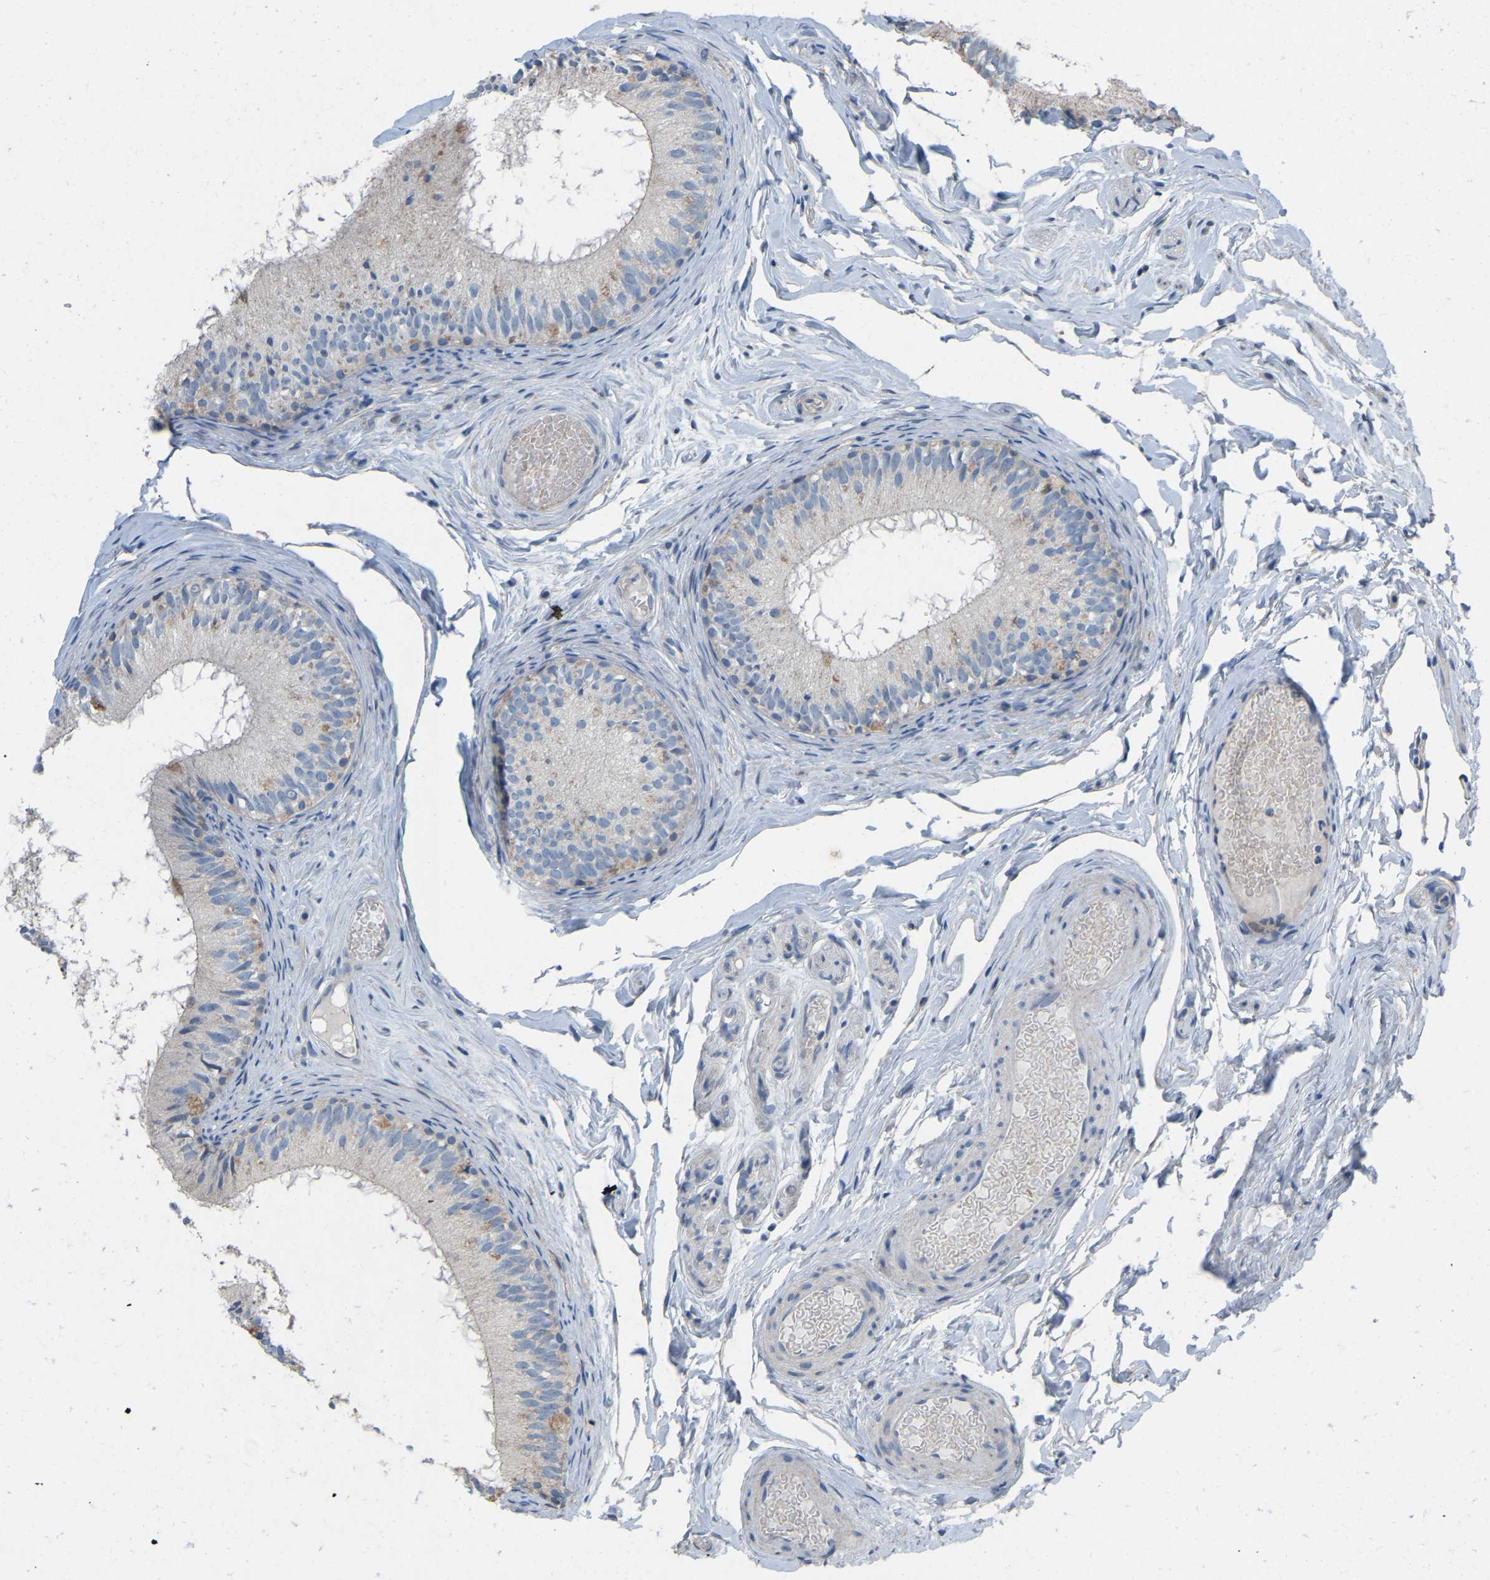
{"staining": {"intensity": "negative", "quantity": "none", "location": "none"}, "tissue": "epididymis", "cell_type": "Glandular cells", "image_type": "normal", "snomed": [{"axis": "morphology", "description": "Normal tissue, NOS"}, {"axis": "topography", "description": "Epididymis"}], "caption": "Glandular cells are negative for protein expression in normal human epididymis.", "gene": "BCL10", "patient": {"sex": "male", "age": 46}}